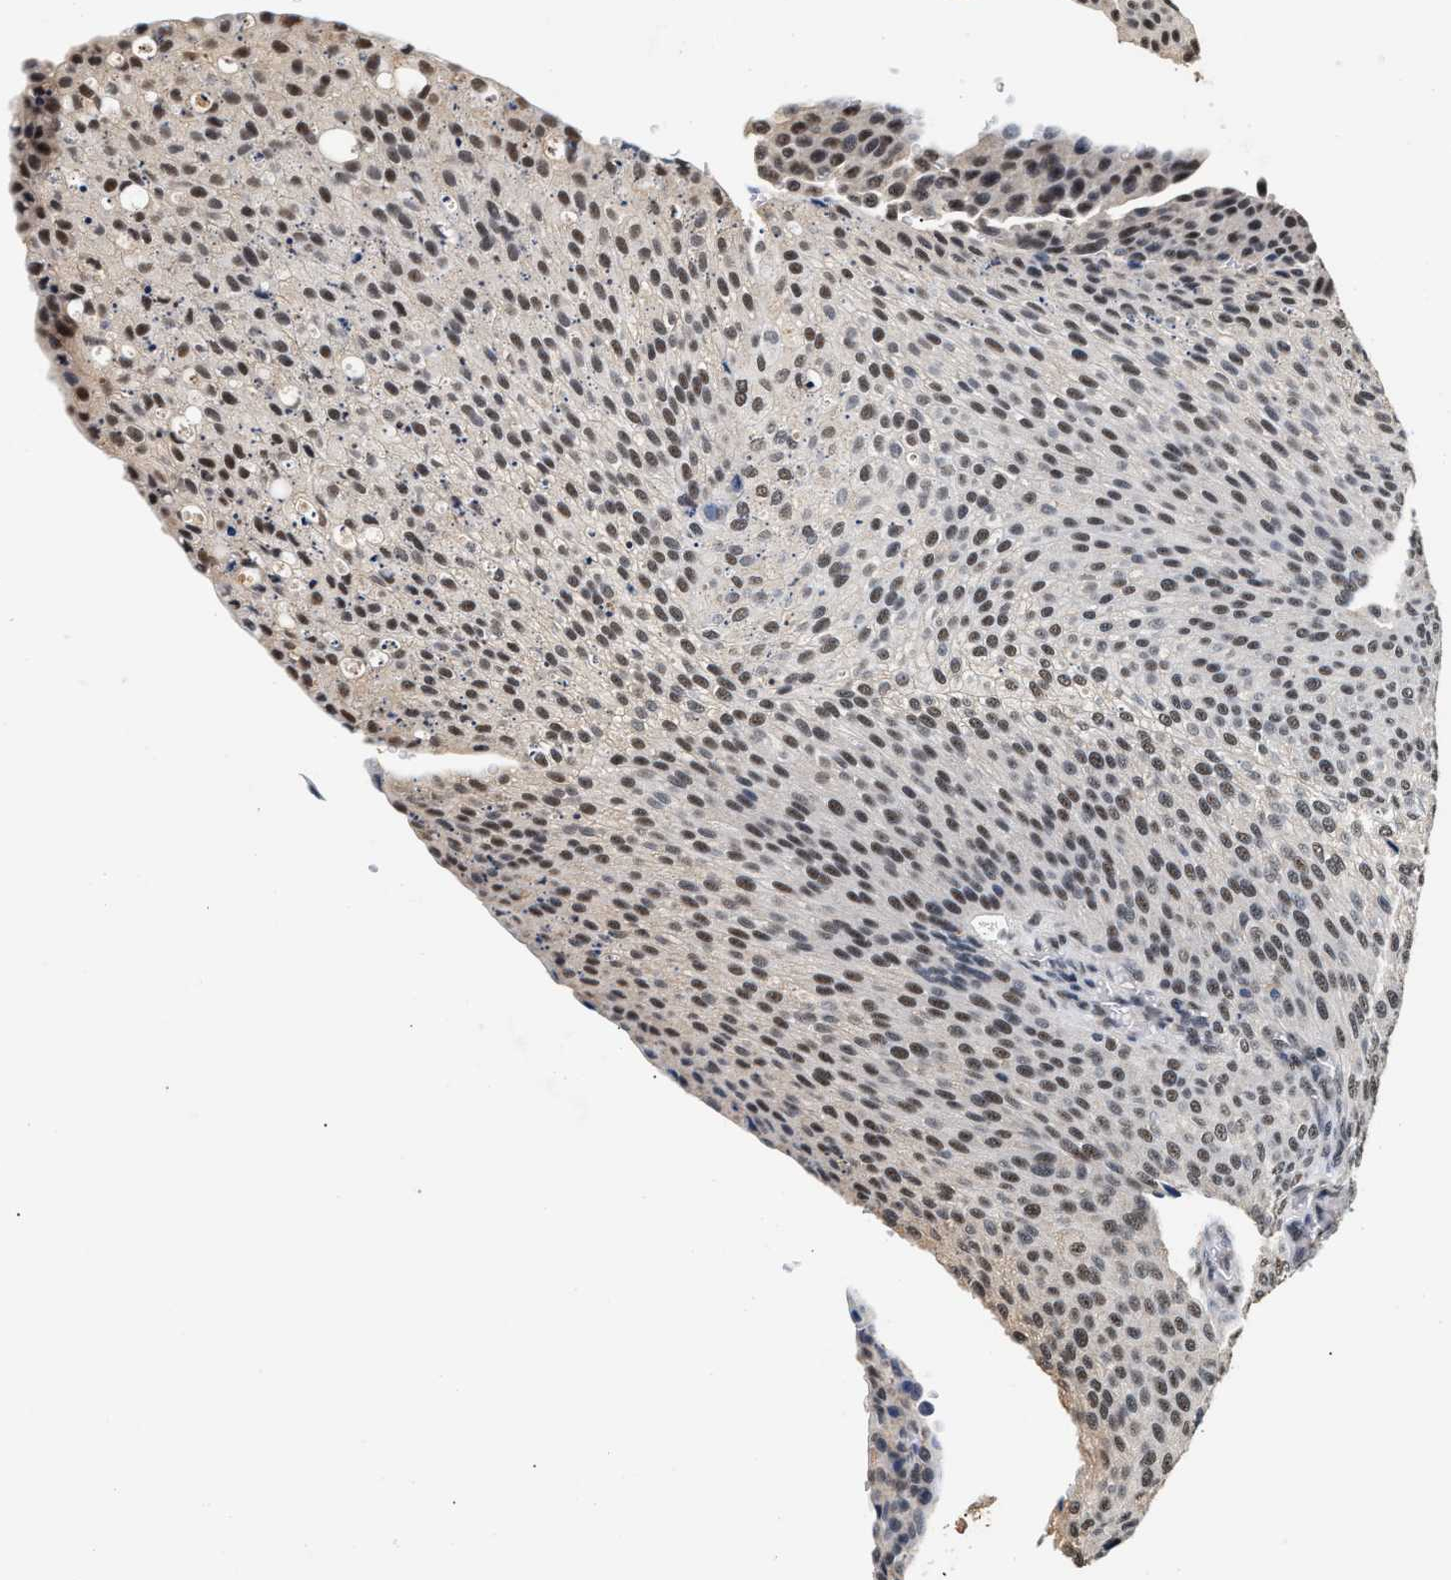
{"staining": {"intensity": "moderate", "quantity": ">75%", "location": "nuclear"}, "tissue": "urothelial cancer", "cell_type": "Tumor cells", "image_type": "cancer", "snomed": [{"axis": "morphology", "description": "Urothelial carcinoma, Low grade"}, {"axis": "topography", "description": "Smooth muscle"}, {"axis": "topography", "description": "Urinary bladder"}], "caption": "There is medium levels of moderate nuclear expression in tumor cells of urothelial cancer, as demonstrated by immunohistochemical staining (brown color).", "gene": "THOC1", "patient": {"sex": "male", "age": 60}}